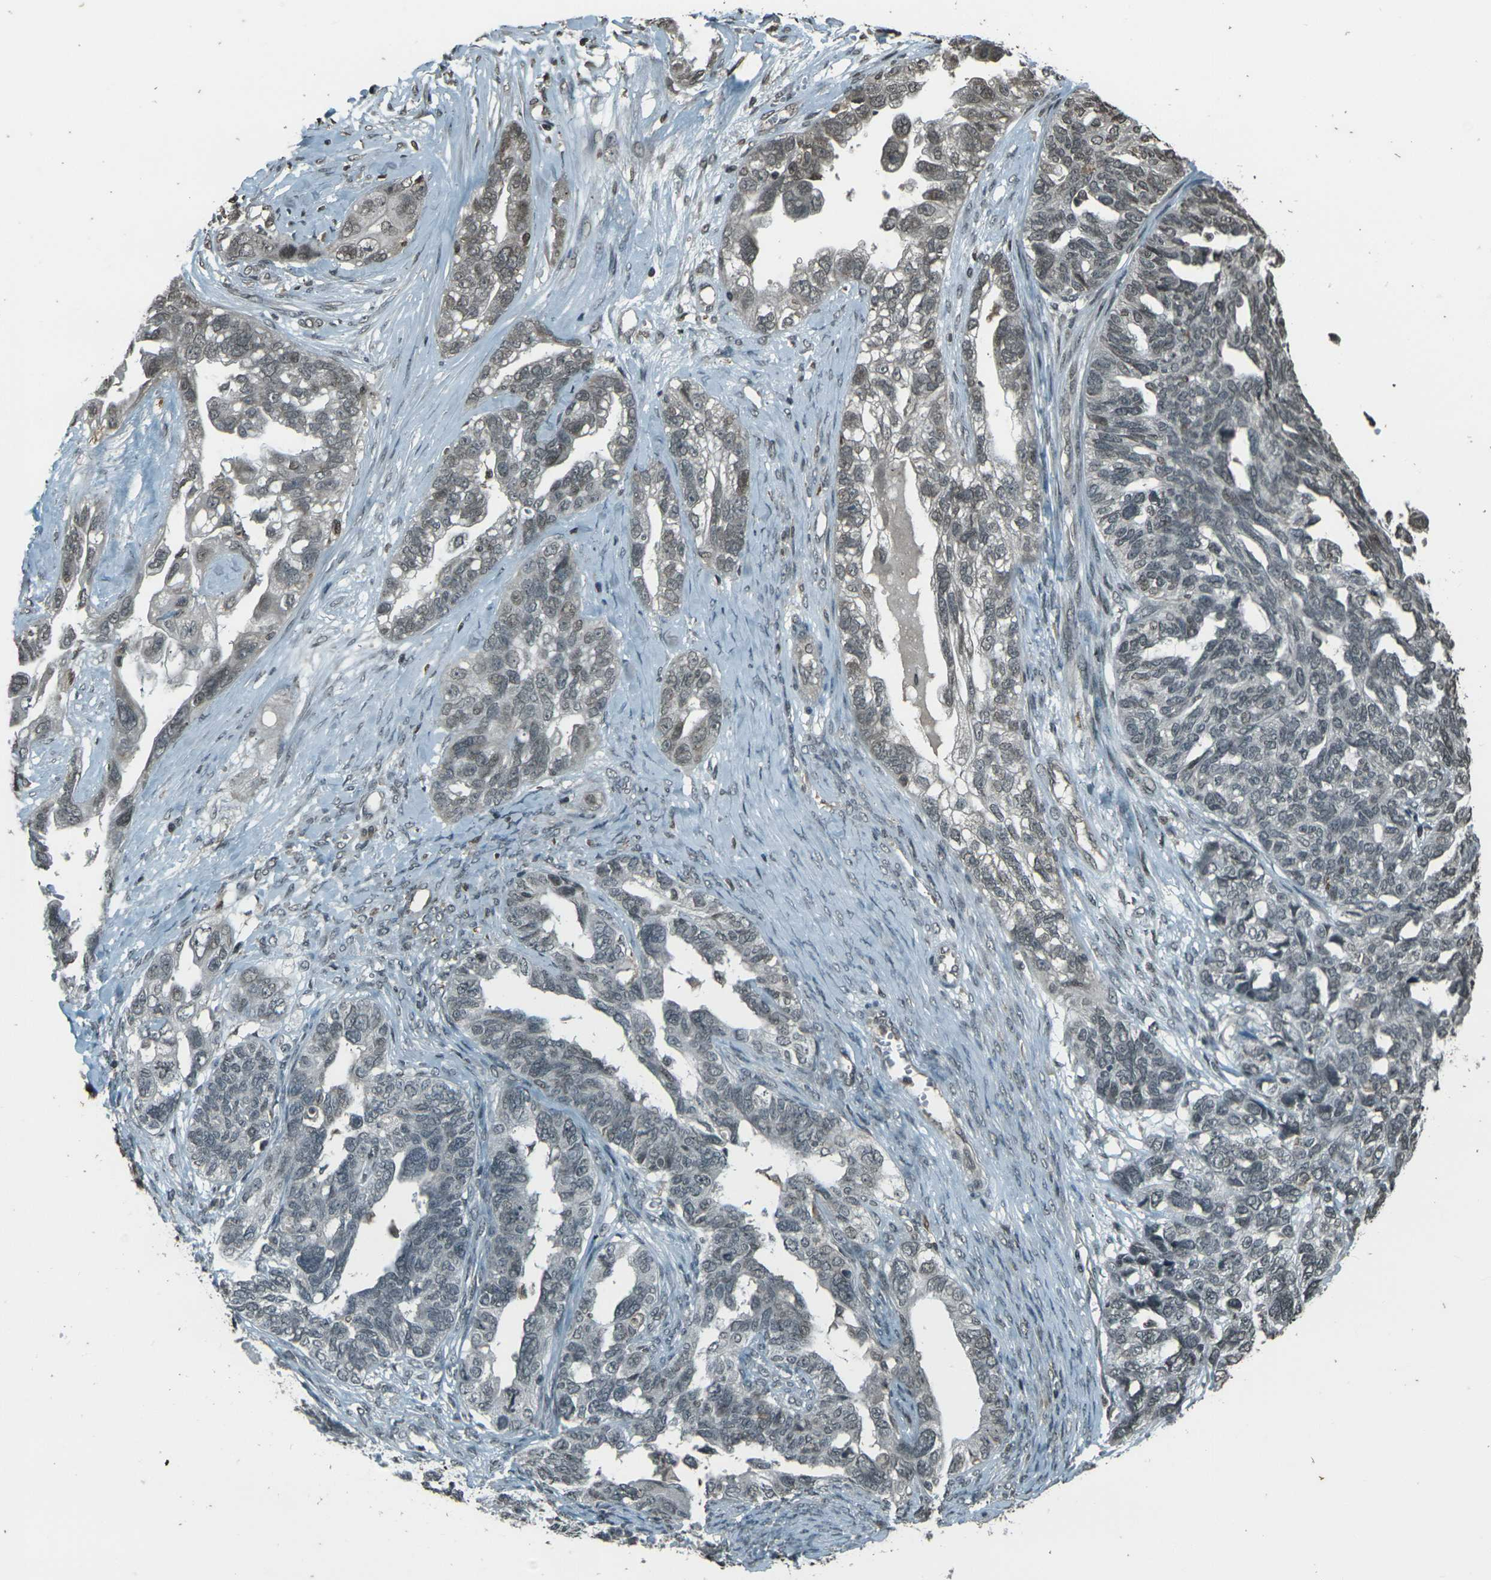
{"staining": {"intensity": "weak", "quantity": "<25%", "location": "cytoplasmic/membranous,nuclear"}, "tissue": "ovarian cancer", "cell_type": "Tumor cells", "image_type": "cancer", "snomed": [{"axis": "morphology", "description": "Cystadenocarcinoma, serous, NOS"}, {"axis": "topography", "description": "Ovary"}], "caption": "High power microscopy histopathology image of an immunohistochemistry photomicrograph of serous cystadenocarcinoma (ovarian), revealing no significant staining in tumor cells.", "gene": "PRPF8", "patient": {"sex": "female", "age": 79}}